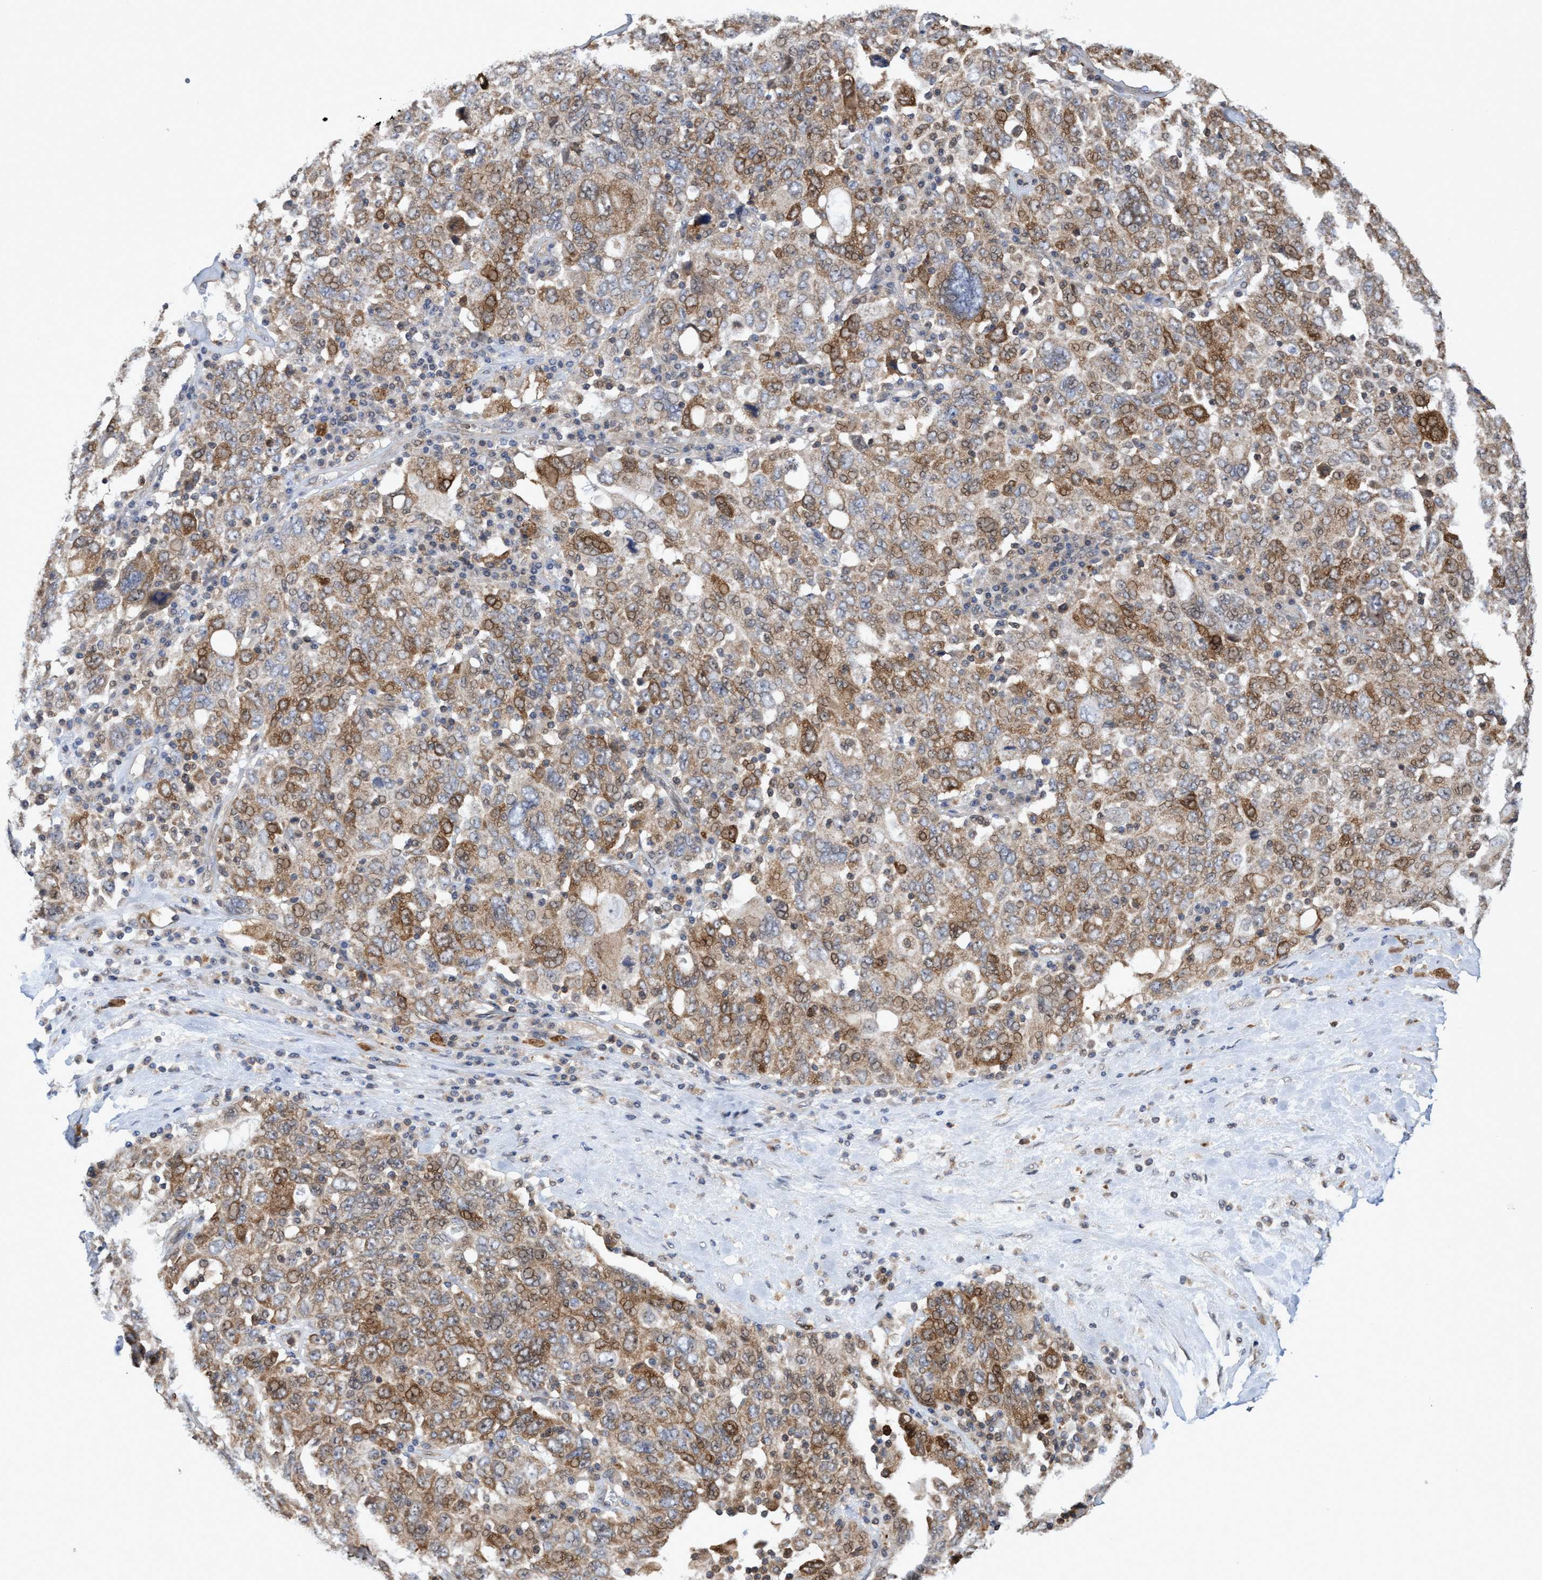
{"staining": {"intensity": "moderate", "quantity": ">75%", "location": "cytoplasmic/membranous,nuclear"}, "tissue": "ovarian cancer", "cell_type": "Tumor cells", "image_type": "cancer", "snomed": [{"axis": "morphology", "description": "Carcinoma, endometroid"}, {"axis": "topography", "description": "Ovary"}], "caption": "Immunohistochemical staining of human ovarian cancer (endometroid carcinoma) reveals moderate cytoplasmic/membranous and nuclear protein staining in approximately >75% of tumor cells. Nuclei are stained in blue.", "gene": "SLBP", "patient": {"sex": "female", "age": 62}}